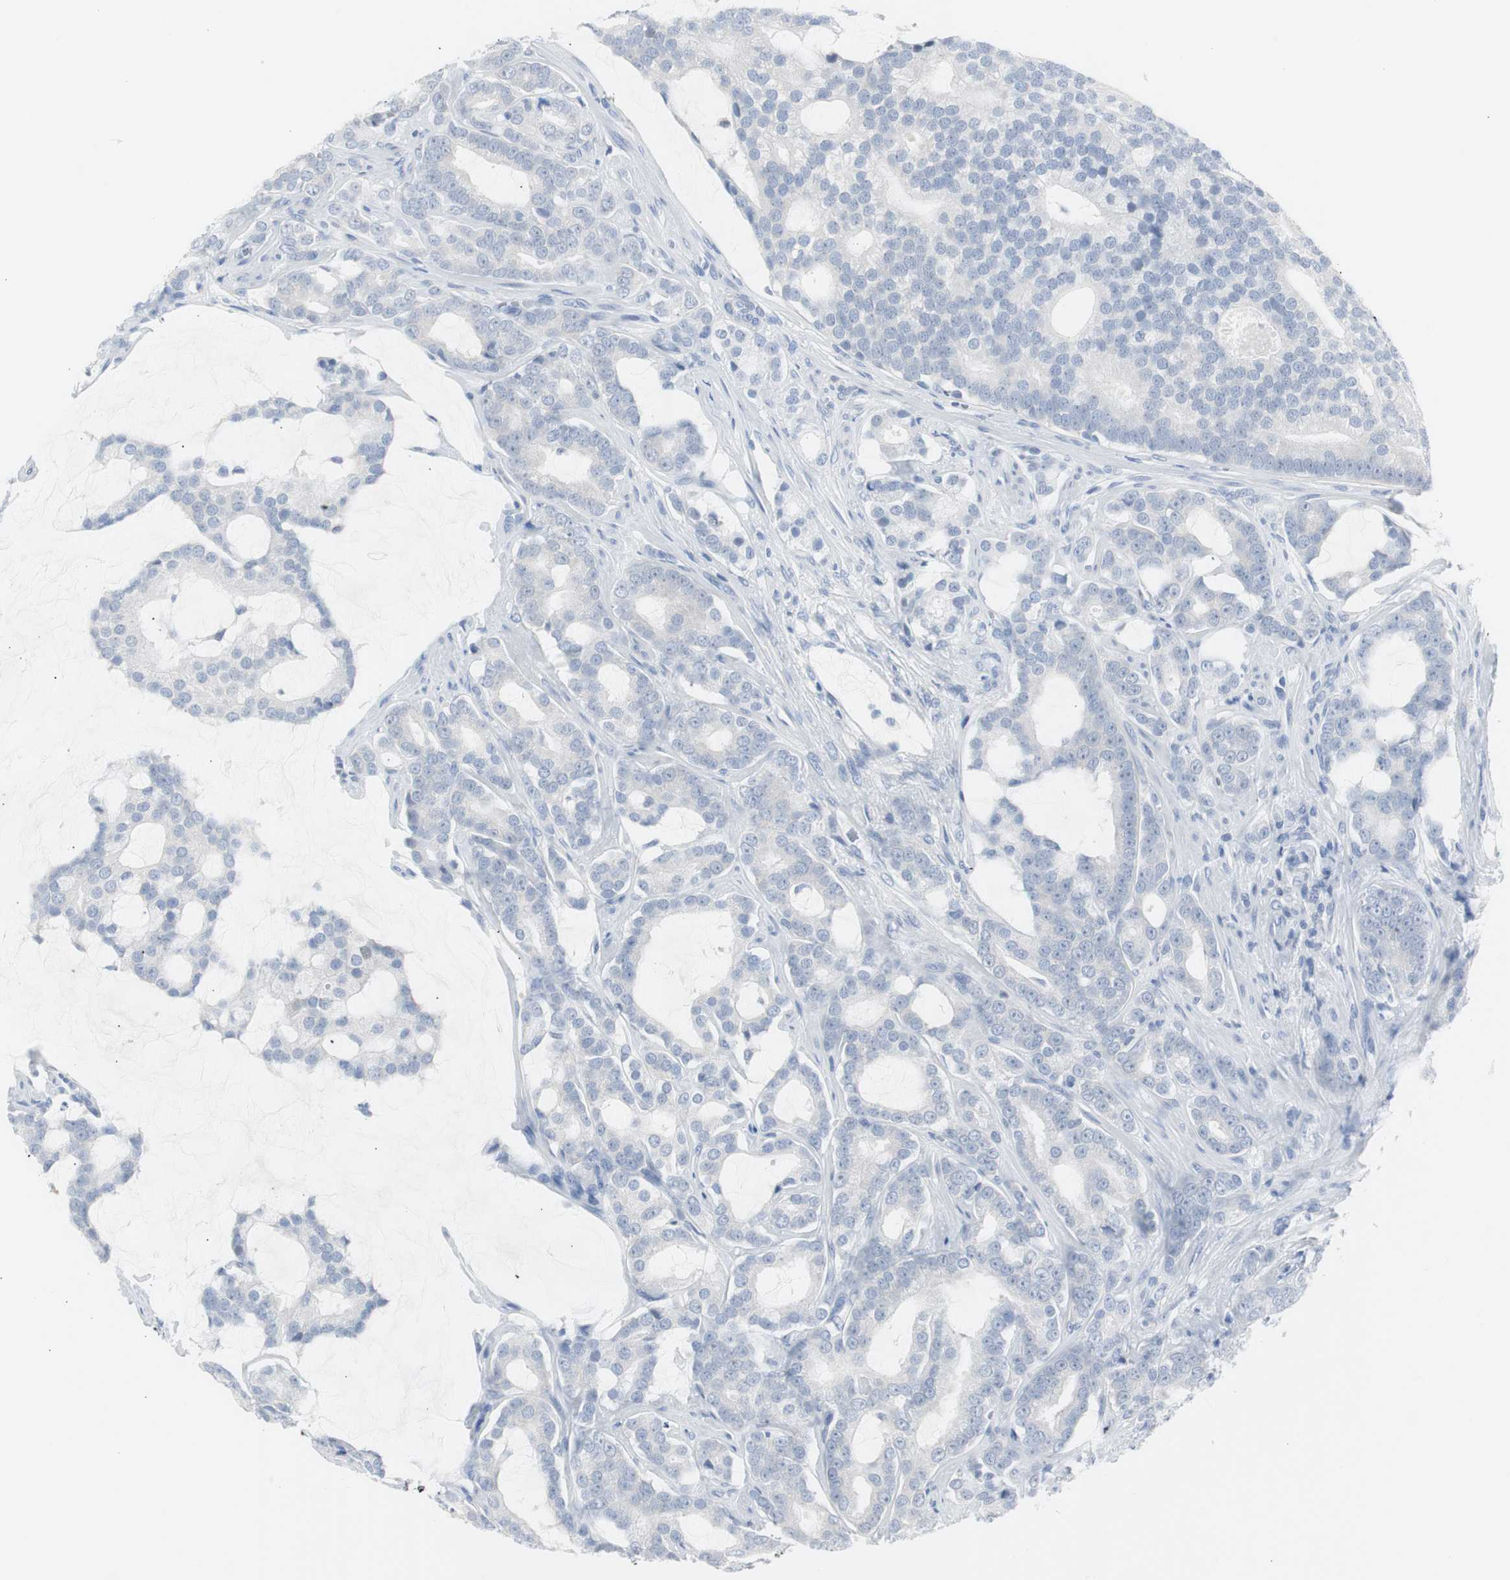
{"staining": {"intensity": "negative", "quantity": "none", "location": "none"}, "tissue": "prostate cancer", "cell_type": "Tumor cells", "image_type": "cancer", "snomed": [{"axis": "morphology", "description": "Adenocarcinoma, Low grade"}, {"axis": "topography", "description": "Prostate"}], "caption": "A micrograph of prostate adenocarcinoma (low-grade) stained for a protein shows no brown staining in tumor cells. (DAB (3,3'-diaminobenzidine) IHC, high magnification).", "gene": "S100A7", "patient": {"sex": "male", "age": 58}}